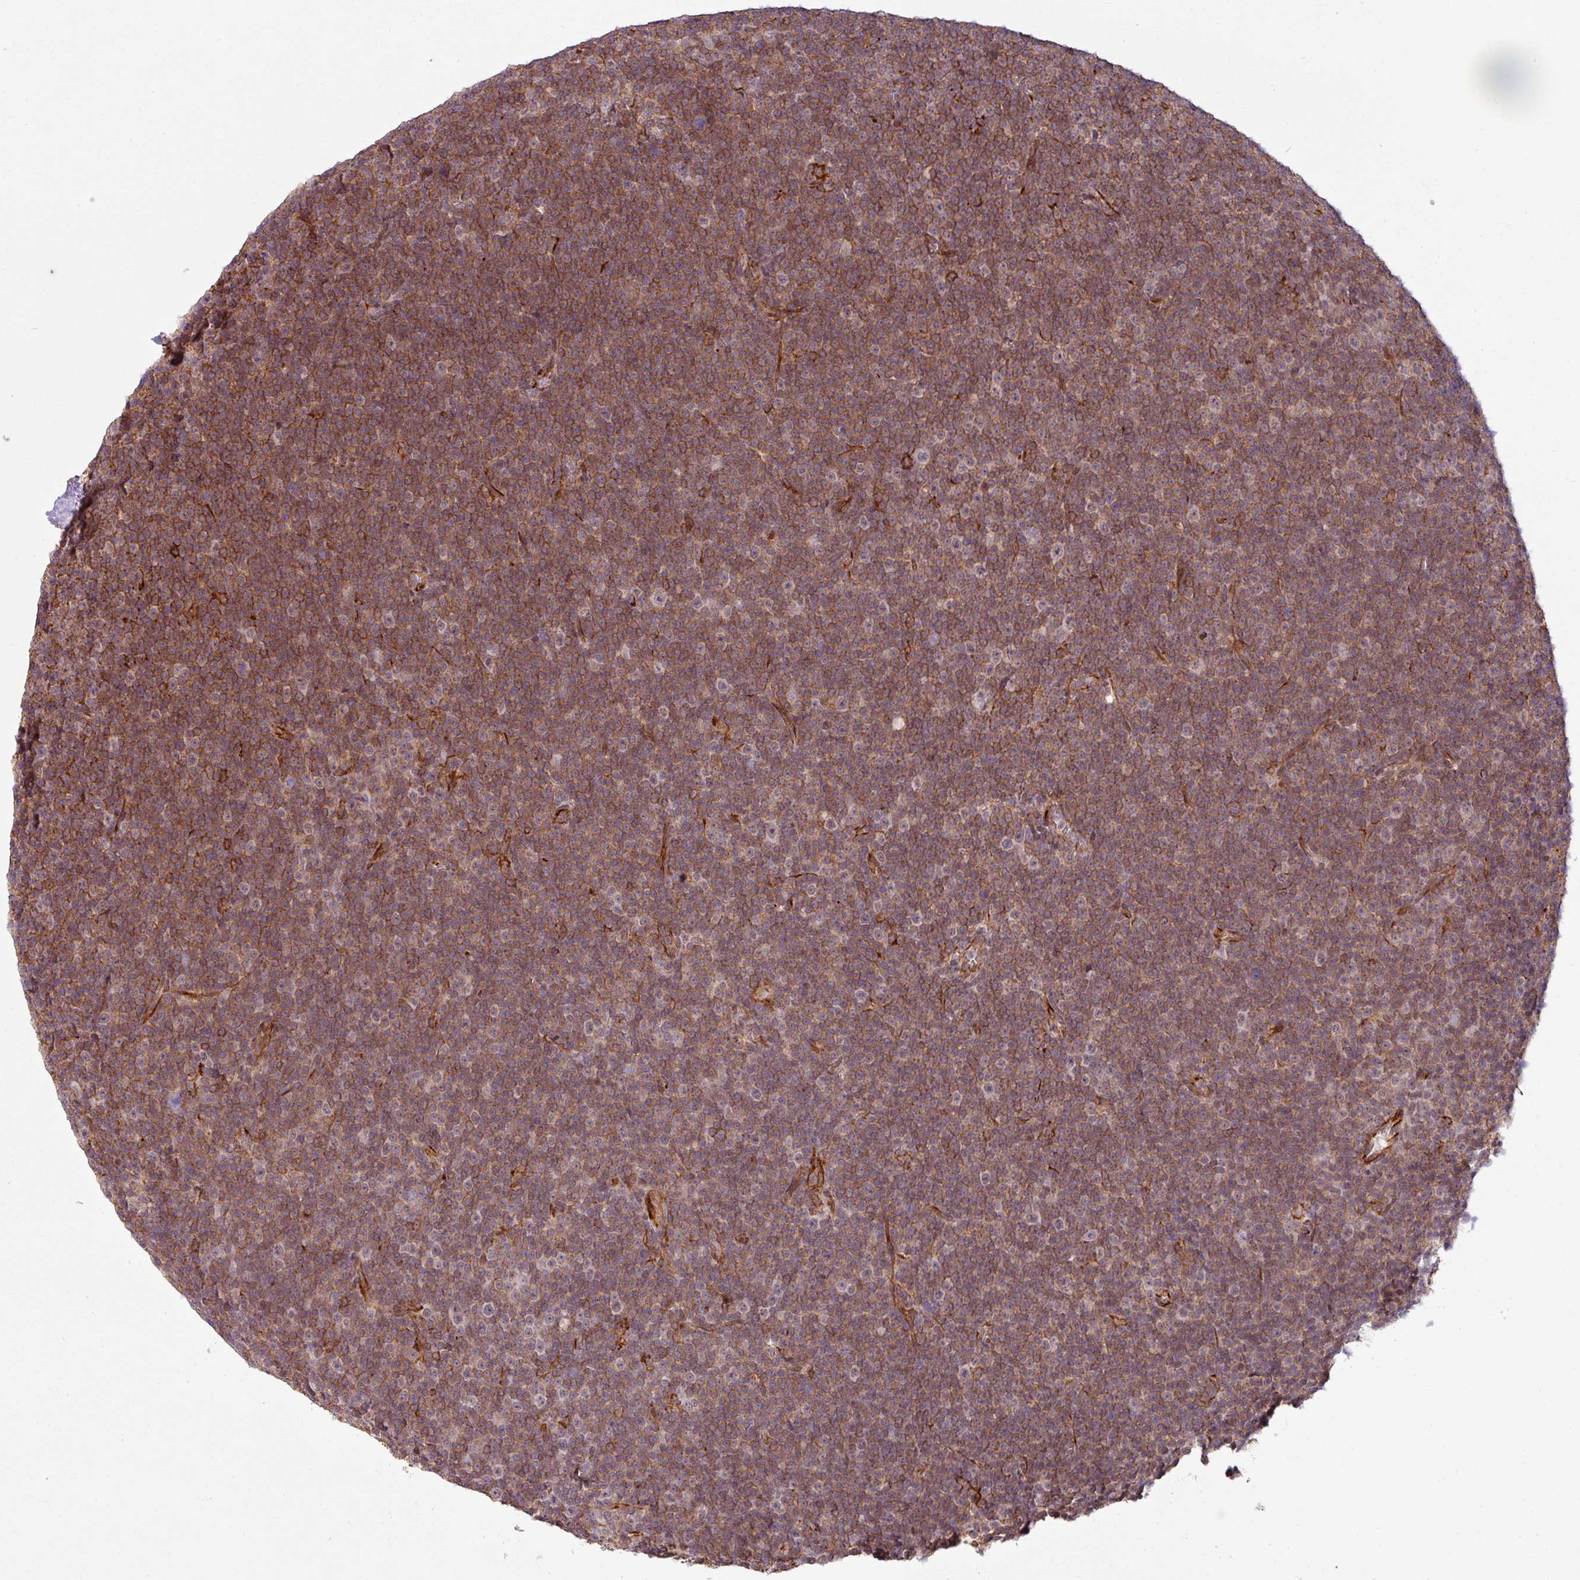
{"staining": {"intensity": "moderate", "quantity": ">75%", "location": "cytoplasmic/membranous"}, "tissue": "lymphoma", "cell_type": "Tumor cells", "image_type": "cancer", "snomed": [{"axis": "morphology", "description": "Malignant lymphoma, non-Hodgkin's type, Low grade"}, {"axis": "topography", "description": "Lymph node"}], "caption": "Immunohistochemistry (IHC) staining of lymphoma, which shows medium levels of moderate cytoplasmic/membranous positivity in about >75% of tumor cells indicating moderate cytoplasmic/membranous protein staining. The staining was performed using DAB (brown) for protein detection and nuclei were counterstained in hematoxylin (blue).", "gene": "ZC2HC1C", "patient": {"sex": "female", "age": 67}}